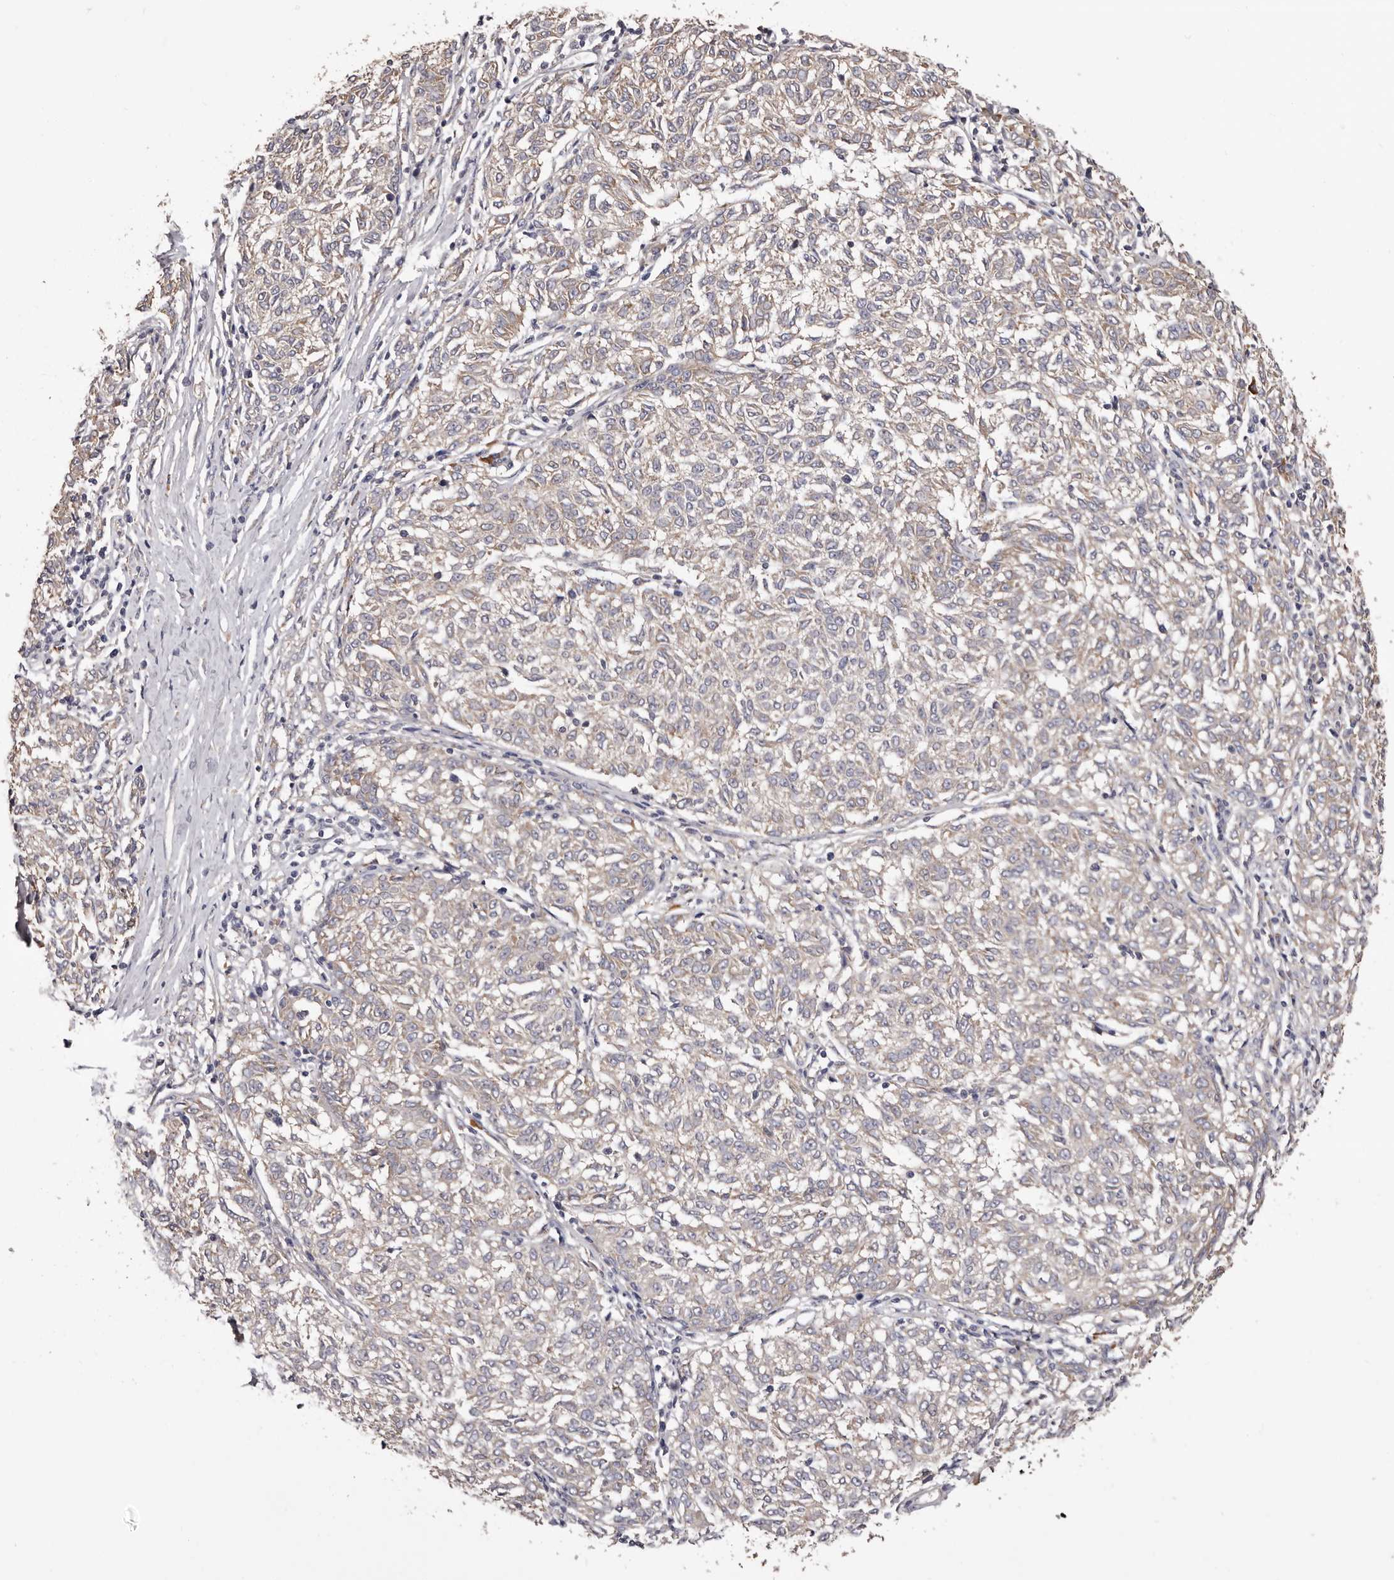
{"staining": {"intensity": "negative", "quantity": "none", "location": "none"}, "tissue": "melanoma", "cell_type": "Tumor cells", "image_type": "cancer", "snomed": [{"axis": "morphology", "description": "Malignant melanoma, NOS"}, {"axis": "topography", "description": "Skin"}], "caption": "Malignant melanoma was stained to show a protein in brown. There is no significant staining in tumor cells.", "gene": "ETNK1", "patient": {"sex": "female", "age": 72}}